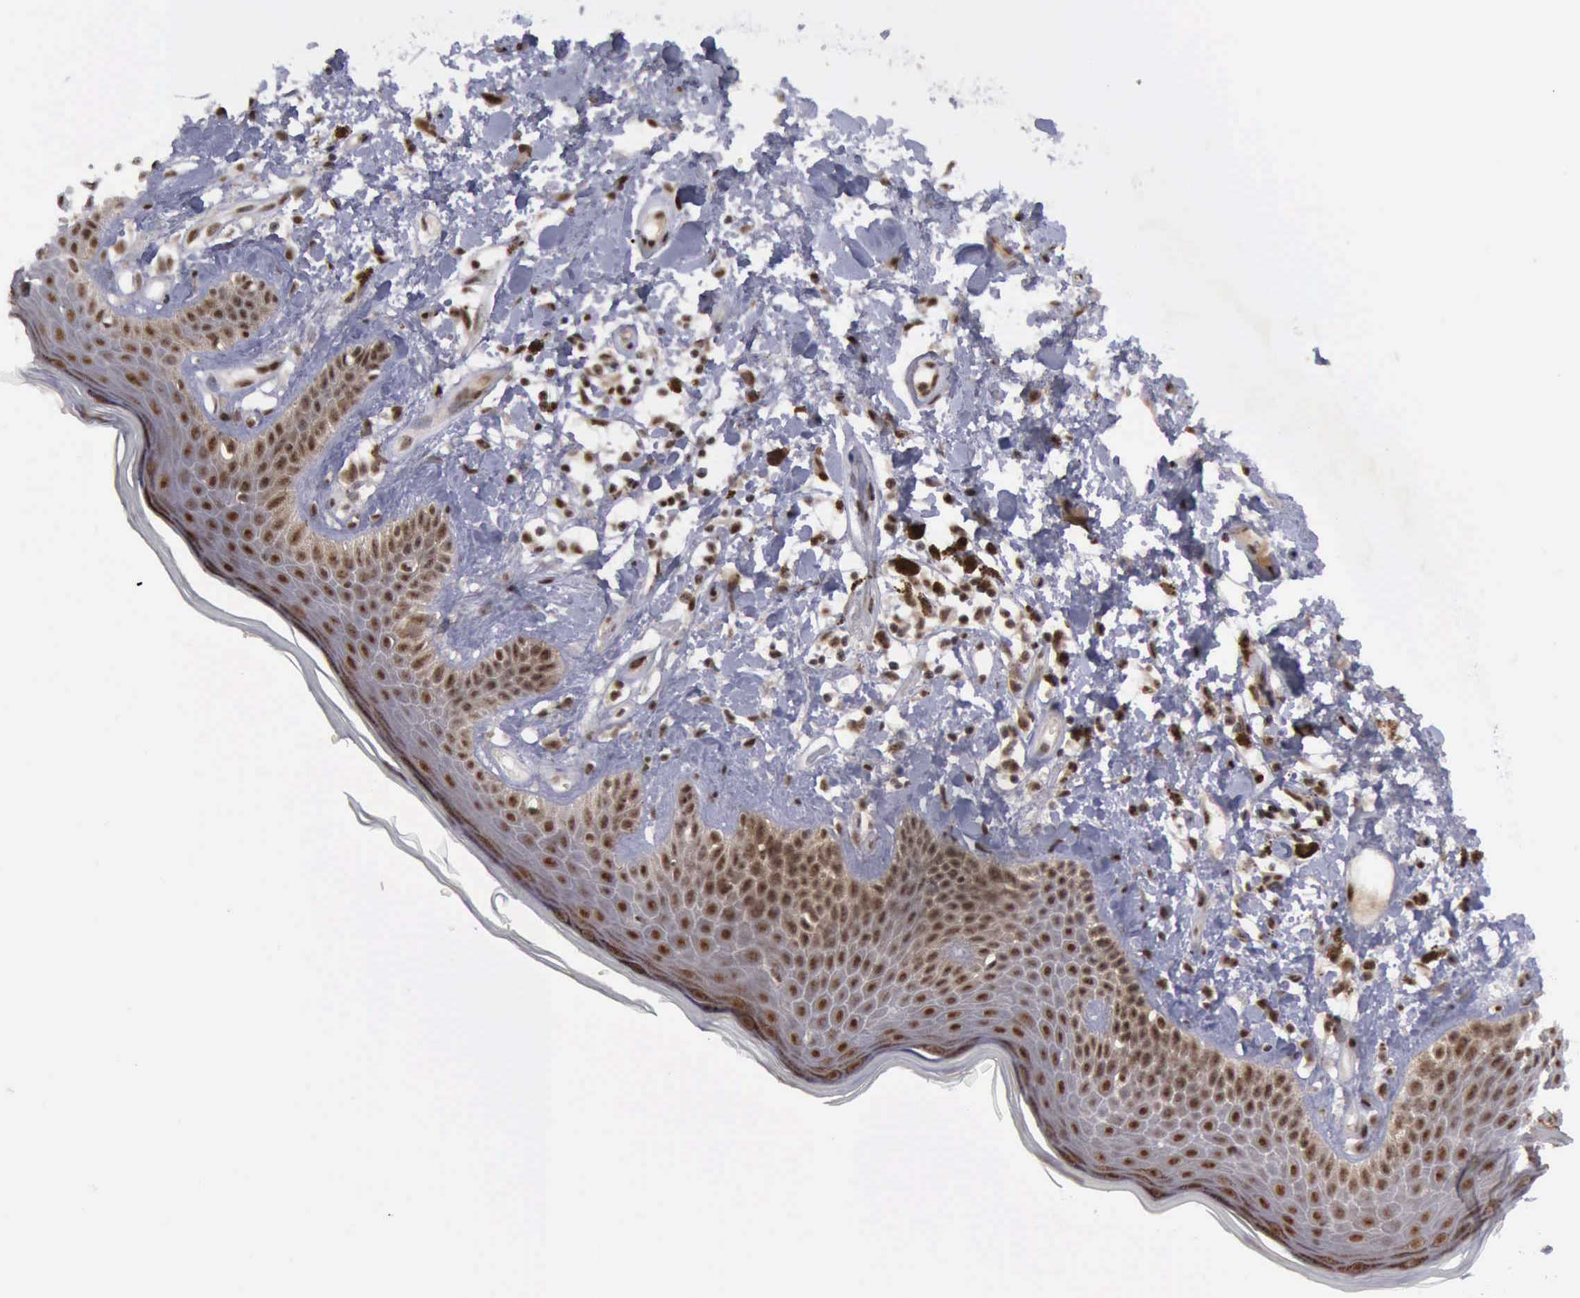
{"staining": {"intensity": "strong", "quantity": ">75%", "location": "cytoplasmic/membranous,nuclear"}, "tissue": "skin", "cell_type": "Epidermal cells", "image_type": "normal", "snomed": [{"axis": "morphology", "description": "Normal tissue, NOS"}, {"axis": "topography", "description": "Anal"}], "caption": "Skin was stained to show a protein in brown. There is high levels of strong cytoplasmic/membranous,nuclear staining in approximately >75% of epidermal cells. (IHC, brightfield microscopy, high magnification).", "gene": "ATM", "patient": {"sex": "female", "age": 78}}